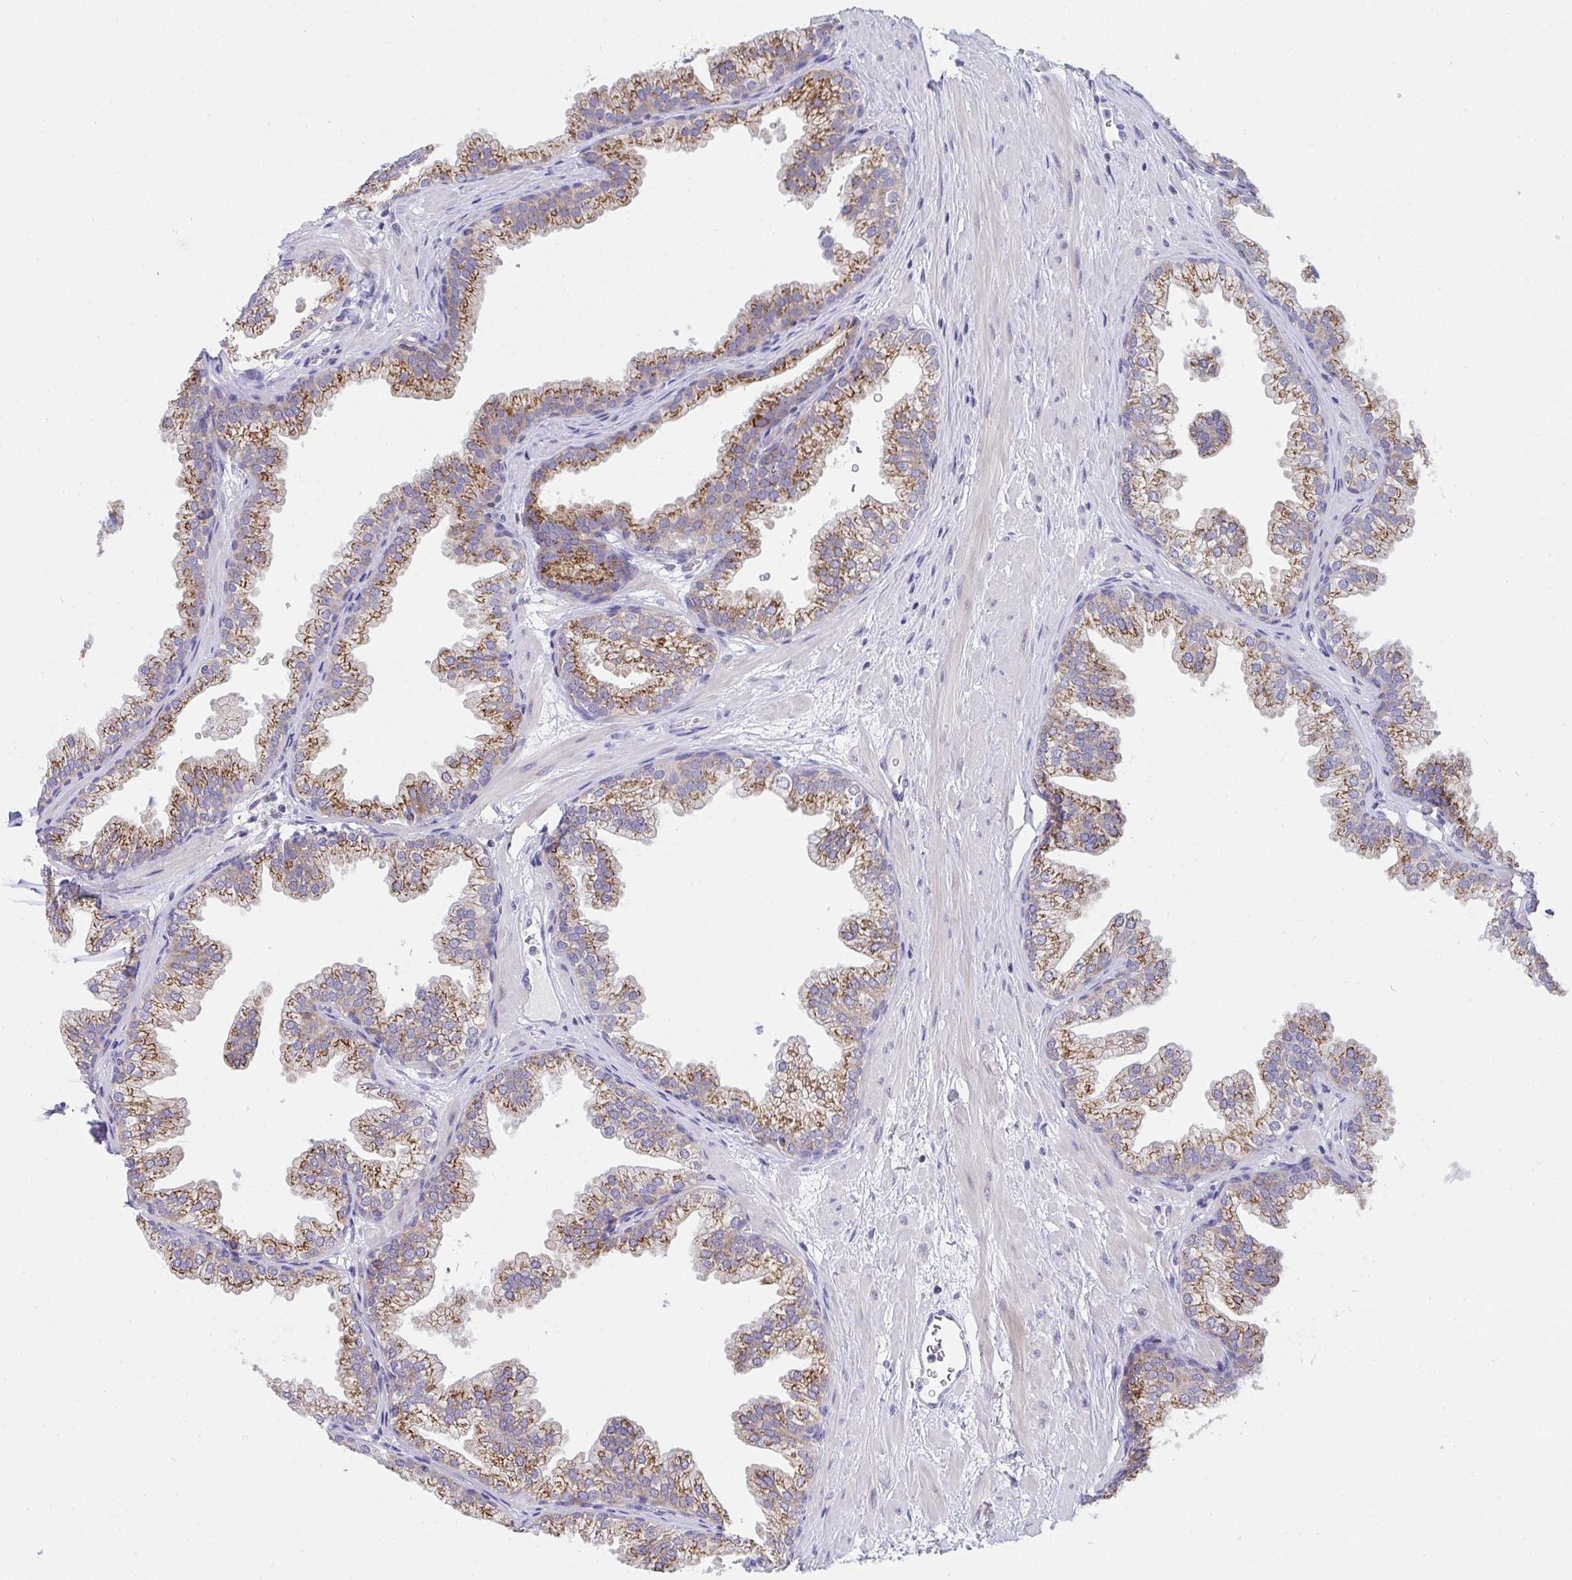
{"staining": {"intensity": "moderate", "quantity": ">75%", "location": "cytoplasmic/membranous"}, "tissue": "prostate", "cell_type": "Glandular cells", "image_type": "normal", "snomed": [{"axis": "morphology", "description": "Normal tissue, NOS"}, {"axis": "topography", "description": "Prostate"}], "caption": "The immunohistochemical stain highlights moderate cytoplasmic/membranous expression in glandular cells of unremarkable prostate. The staining was performed using DAB, with brown indicating positive protein expression. Nuclei are stained blue with hematoxylin.", "gene": "MIA3", "patient": {"sex": "male", "age": 37}}